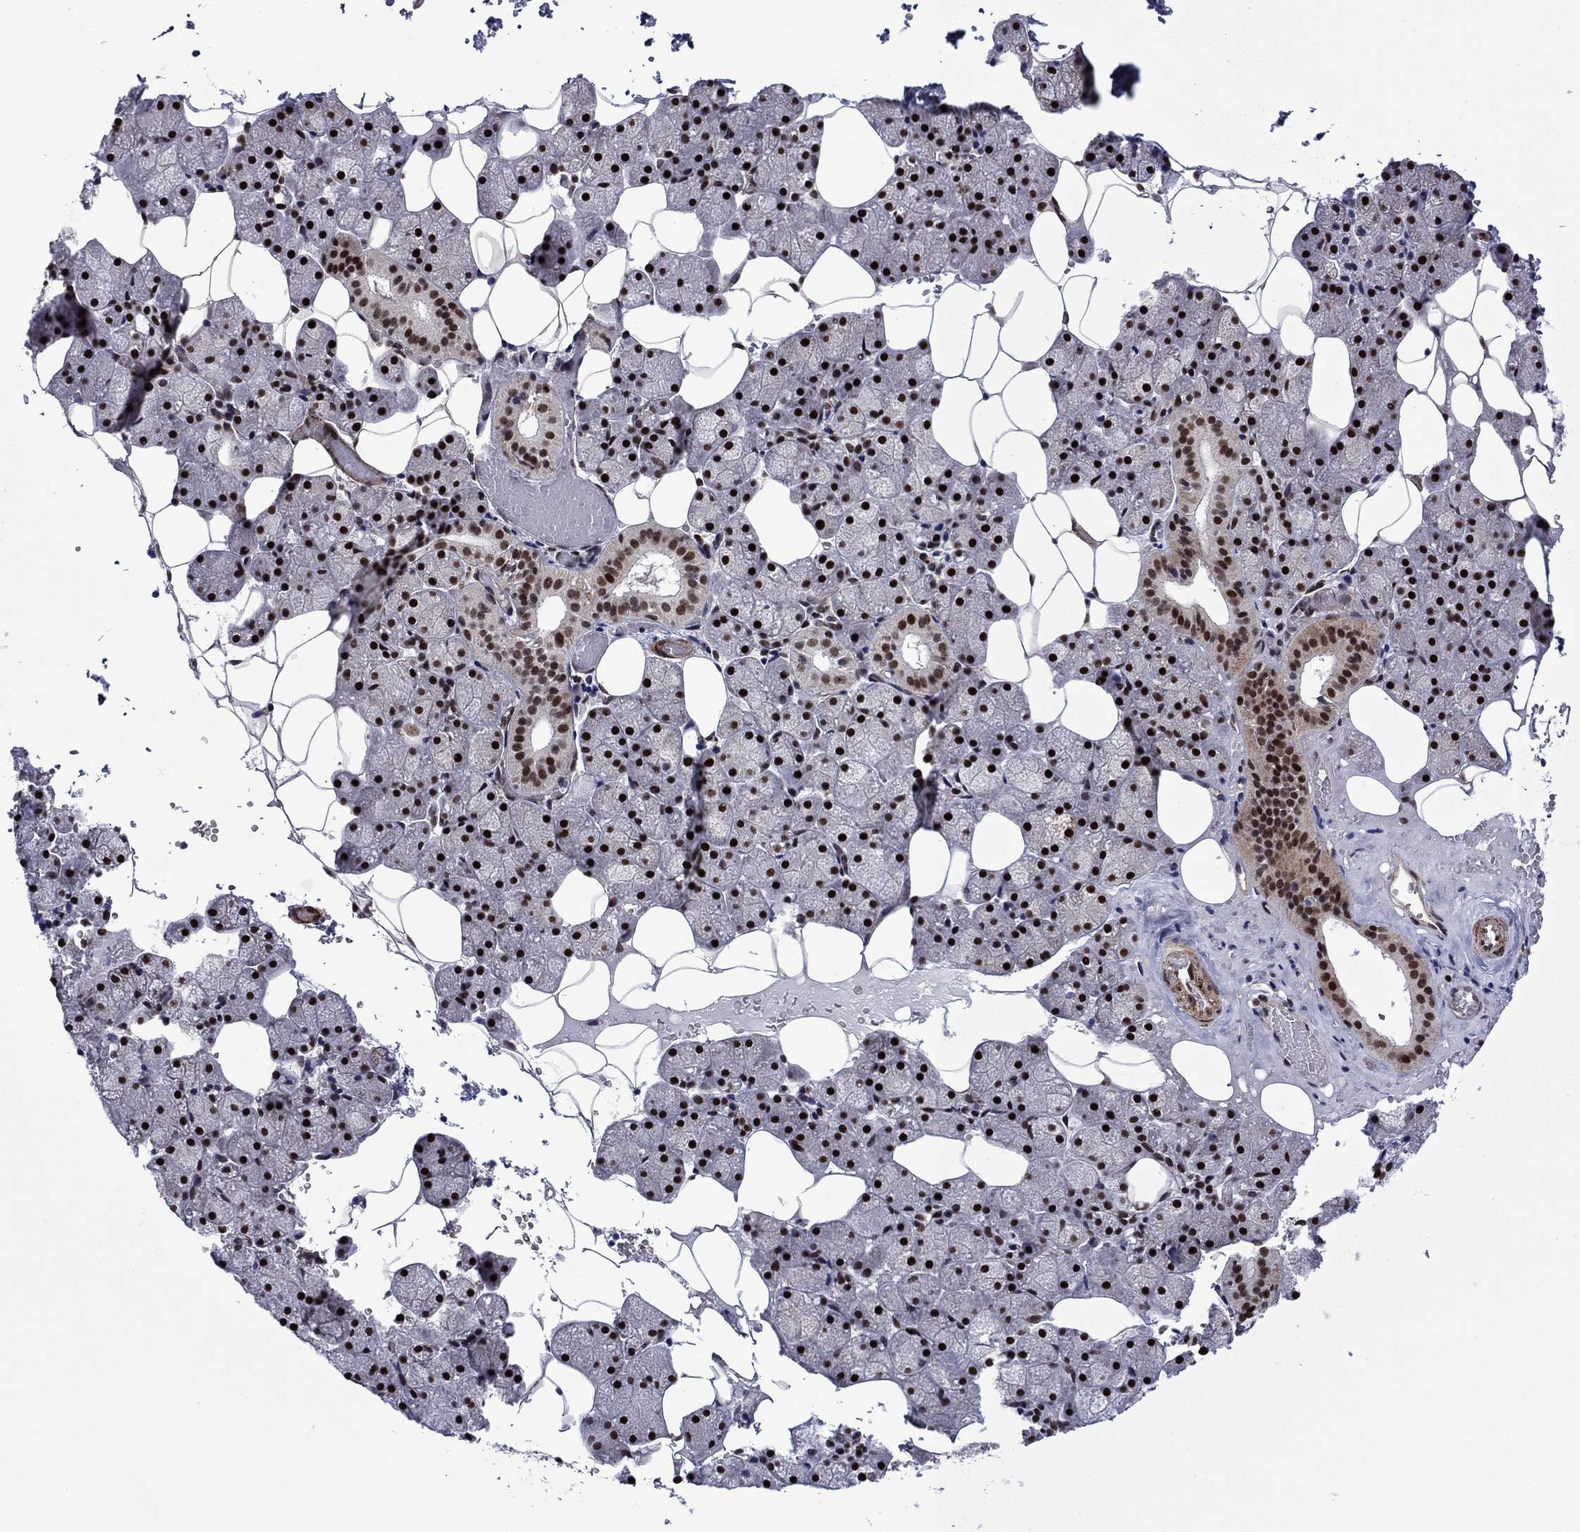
{"staining": {"intensity": "strong", "quantity": "25%-75%", "location": "nuclear"}, "tissue": "salivary gland", "cell_type": "Glandular cells", "image_type": "normal", "snomed": [{"axis": "morphology", "description": "Normal tissue, NOS"}, {"axis": "topography", "description": "Salivary gland"}], "caption": "Immunohistochemistry (DAB) staining of benign salivary gland displays strong nuclear protein positivity in approximately 25%-75% of glandular cells. (Brightfield microscopy of DAB IHC at high magnification).", "gene": "SURF2", "patient": {"sex": "male", "age": 38}}